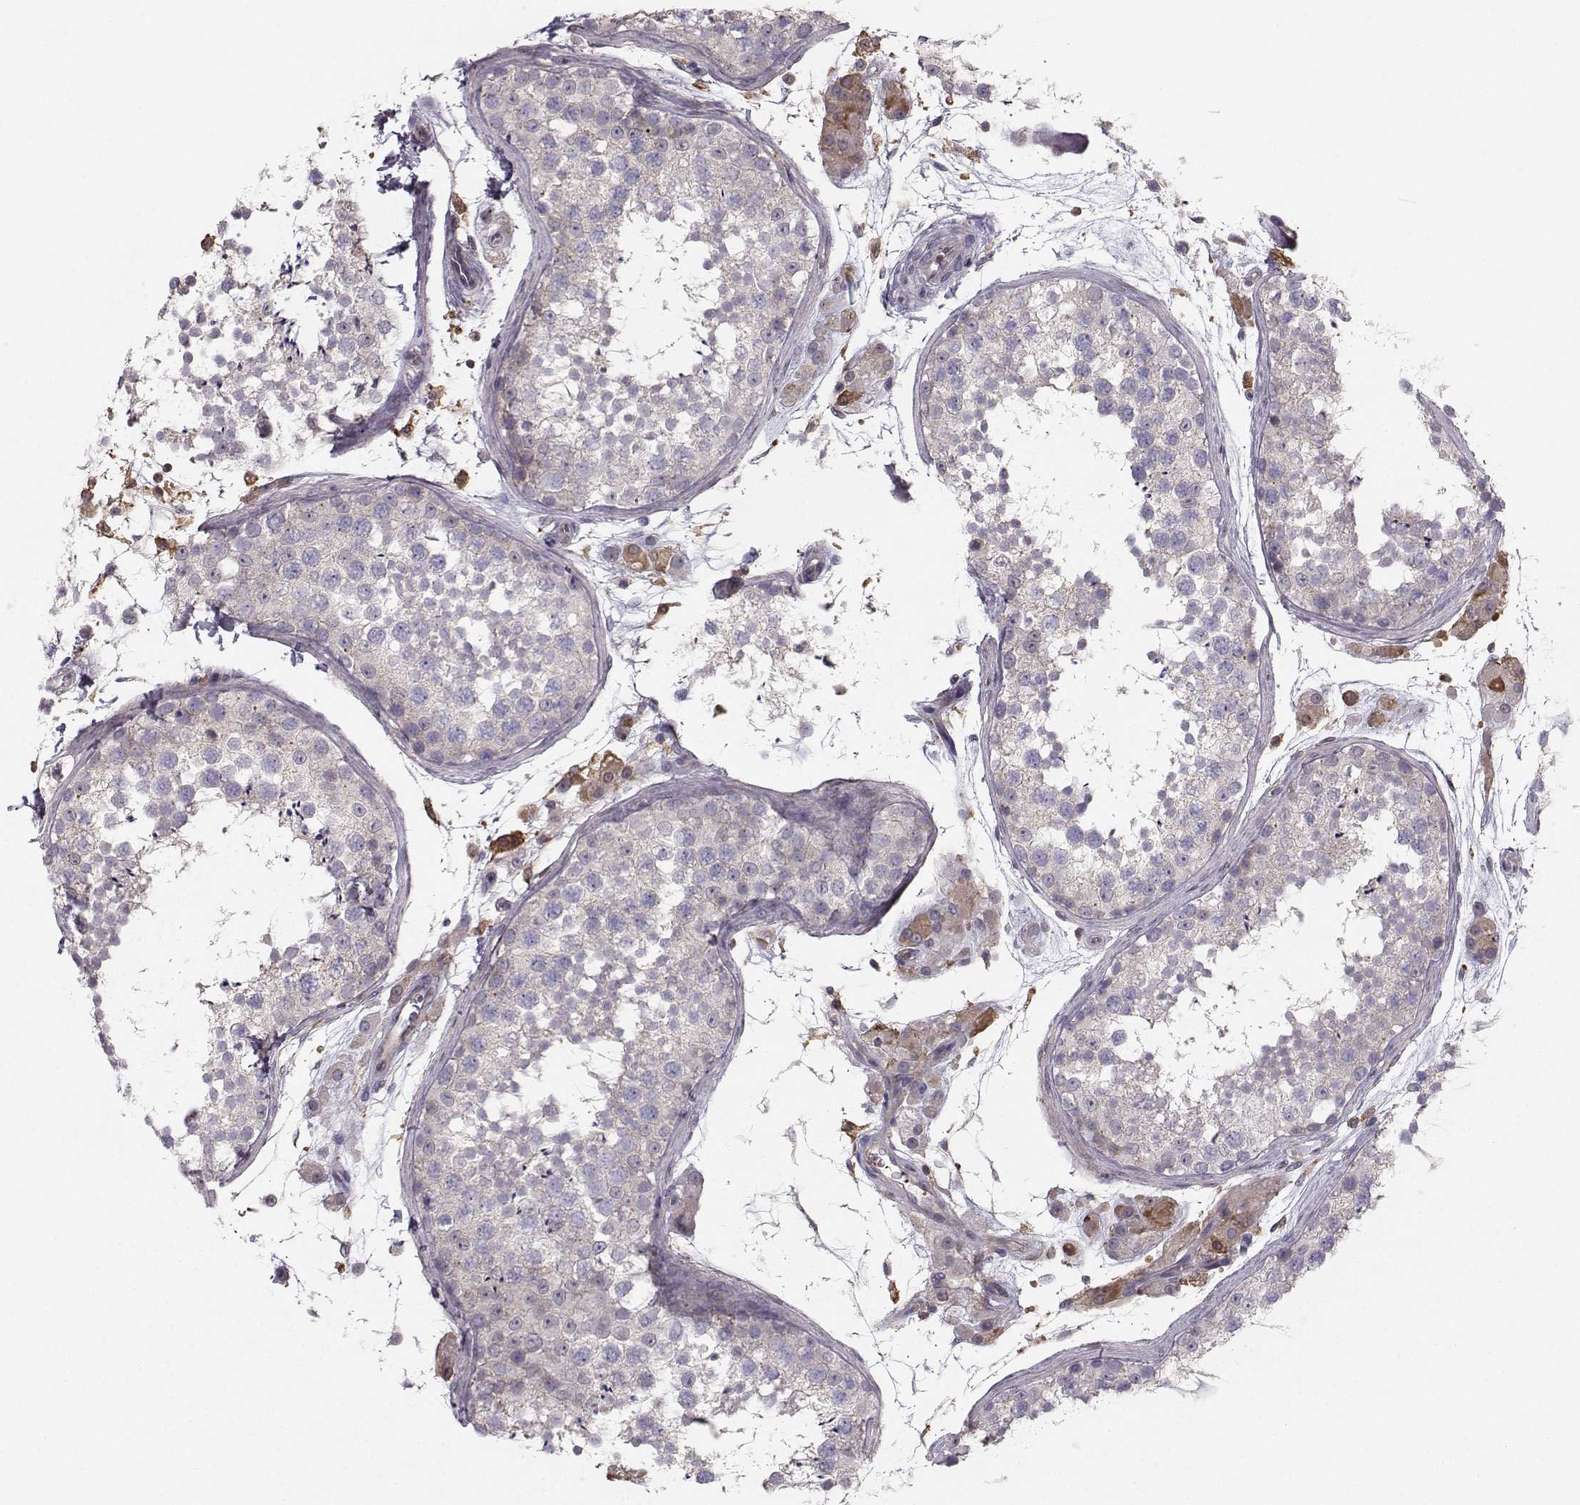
{"staining": {"intensity": "negative", "quantity": "none", "location": "none"}, "tissue": "testis", "cell_type": "Cells in seminiferous ducts", "image_type": "normal", "snomed": [{"axis": "morphology", "description": "Normal tissue, NOS"}, {"axis": "topography", "description": "Testis"}], "caption": "The immunohistochemistry image has no significant positivity in cells in seminiferous ducts of testis. (DAB immunohistochemistry (IHC), high magnification).", "gene": "ASB16", "patient": {"sex": "male", "age": 41}}